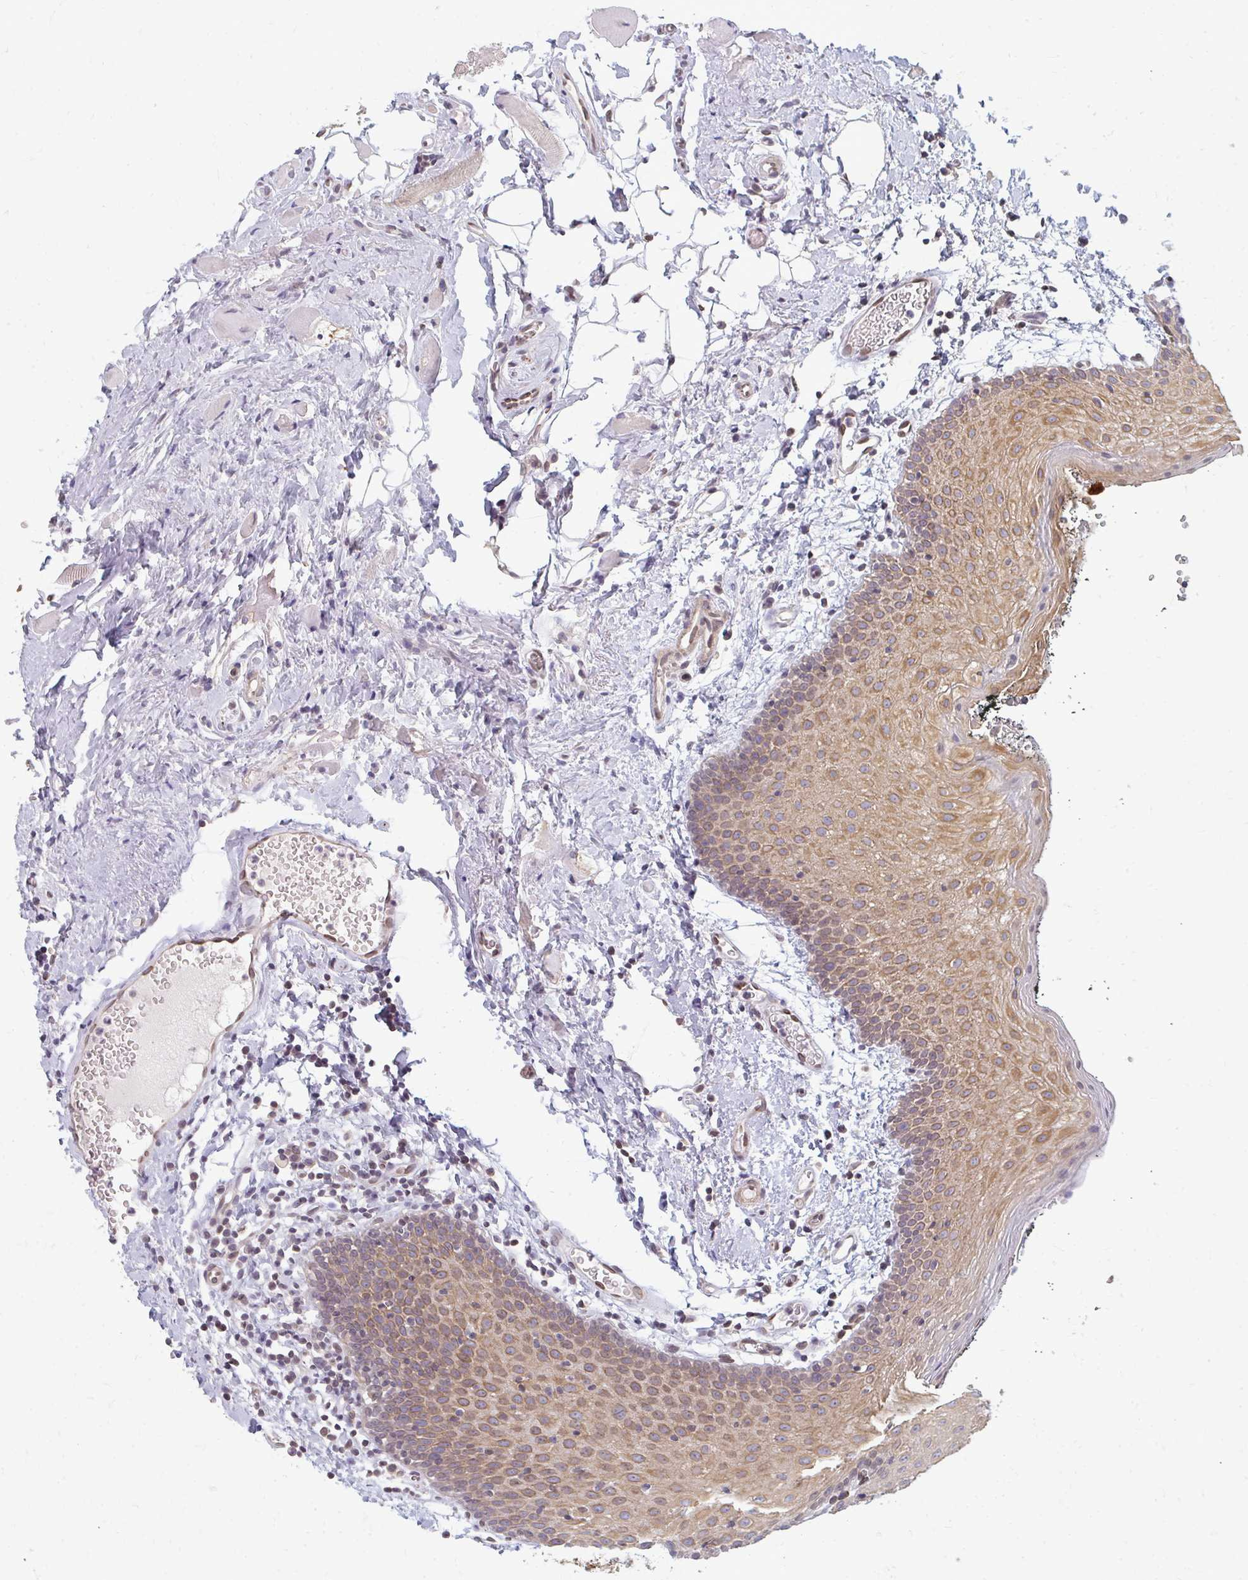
{"staining": {"intensity": "moderate", "quantity": "25%-75%", "location": "cytoplasmic/membranous"}, "tissue": "oral mucosa", "cell_type": "Squamous epithelial cells", "image_type": "normal", "snomed": [{"axis": "morphology", "description": "Normal tissue, NOS"}, {"axis": "morphology", "description": "Squamous cell carcinoma, NOS"}, {"axis": "topography", "description": "Oral tissue"}, {"axis": "topography", "description": "Head-Neck"}], "caption": "A histopathology image showing moderate cytoplasmic/membranous positivity in about 25%-75% of squamous epithelial cells in benign oral mucosa, as visualized by brown immunohistochemical staining.", "gene": "GPC5", "patient": {"sex": "male", "age": 58}}